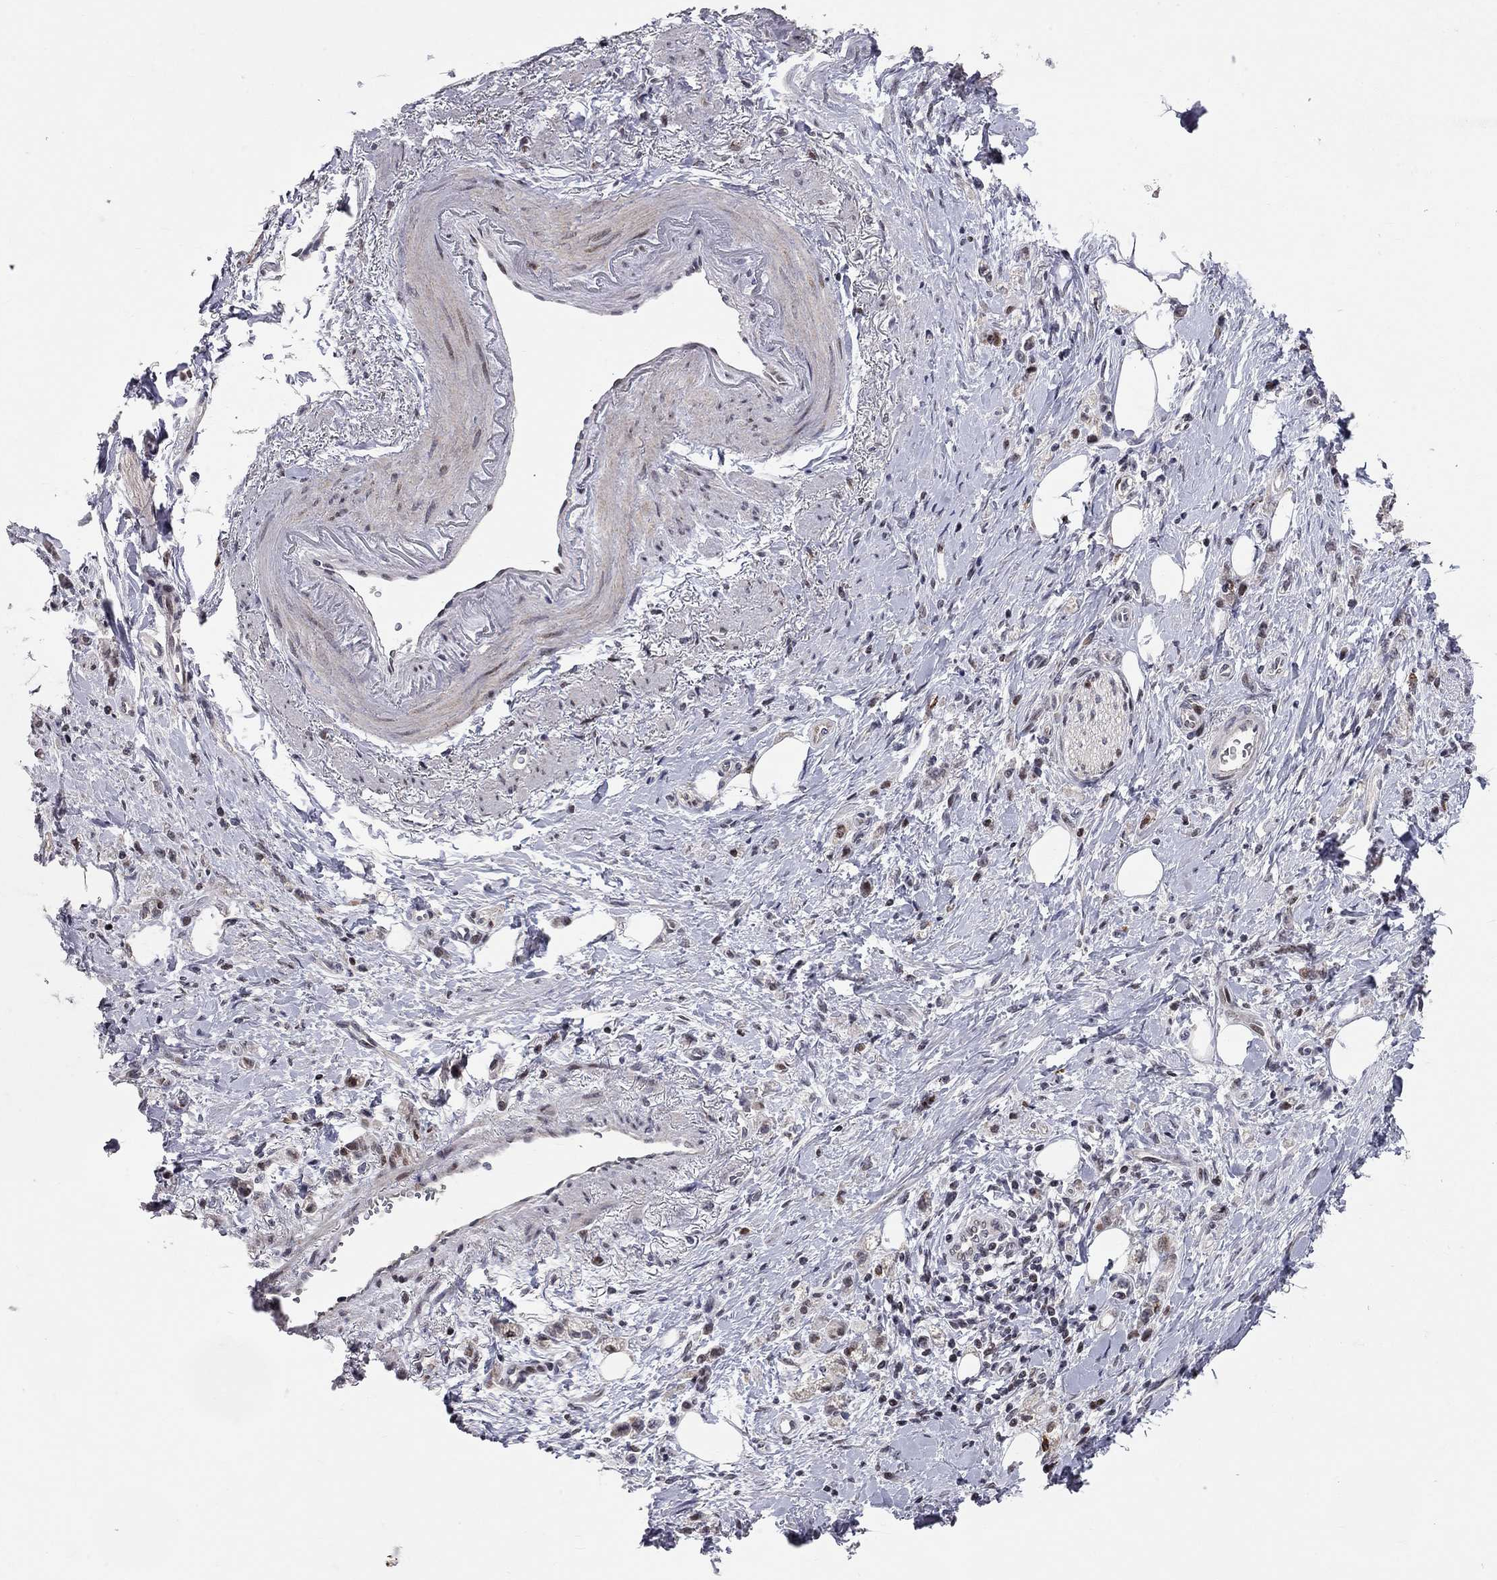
{"staining": {"intensity": "strong", "quantity": "<25%", "location": "nuclear"}, "tissue": "stomach cancer", "cell_type": "Tumor cells", "image_type": "cancer", "snomed": [{"axis": "morphology", "description": "Adenocarcinoma, NOS"}, {"axis": "topography", "description": "Stomach"}], "caption": "Strong nuclear protein staining is identified in about <25% of tumor cells in stomach cancer.", "gene": "HDAC3", "patient": {"sex": "male", "age": 77}}